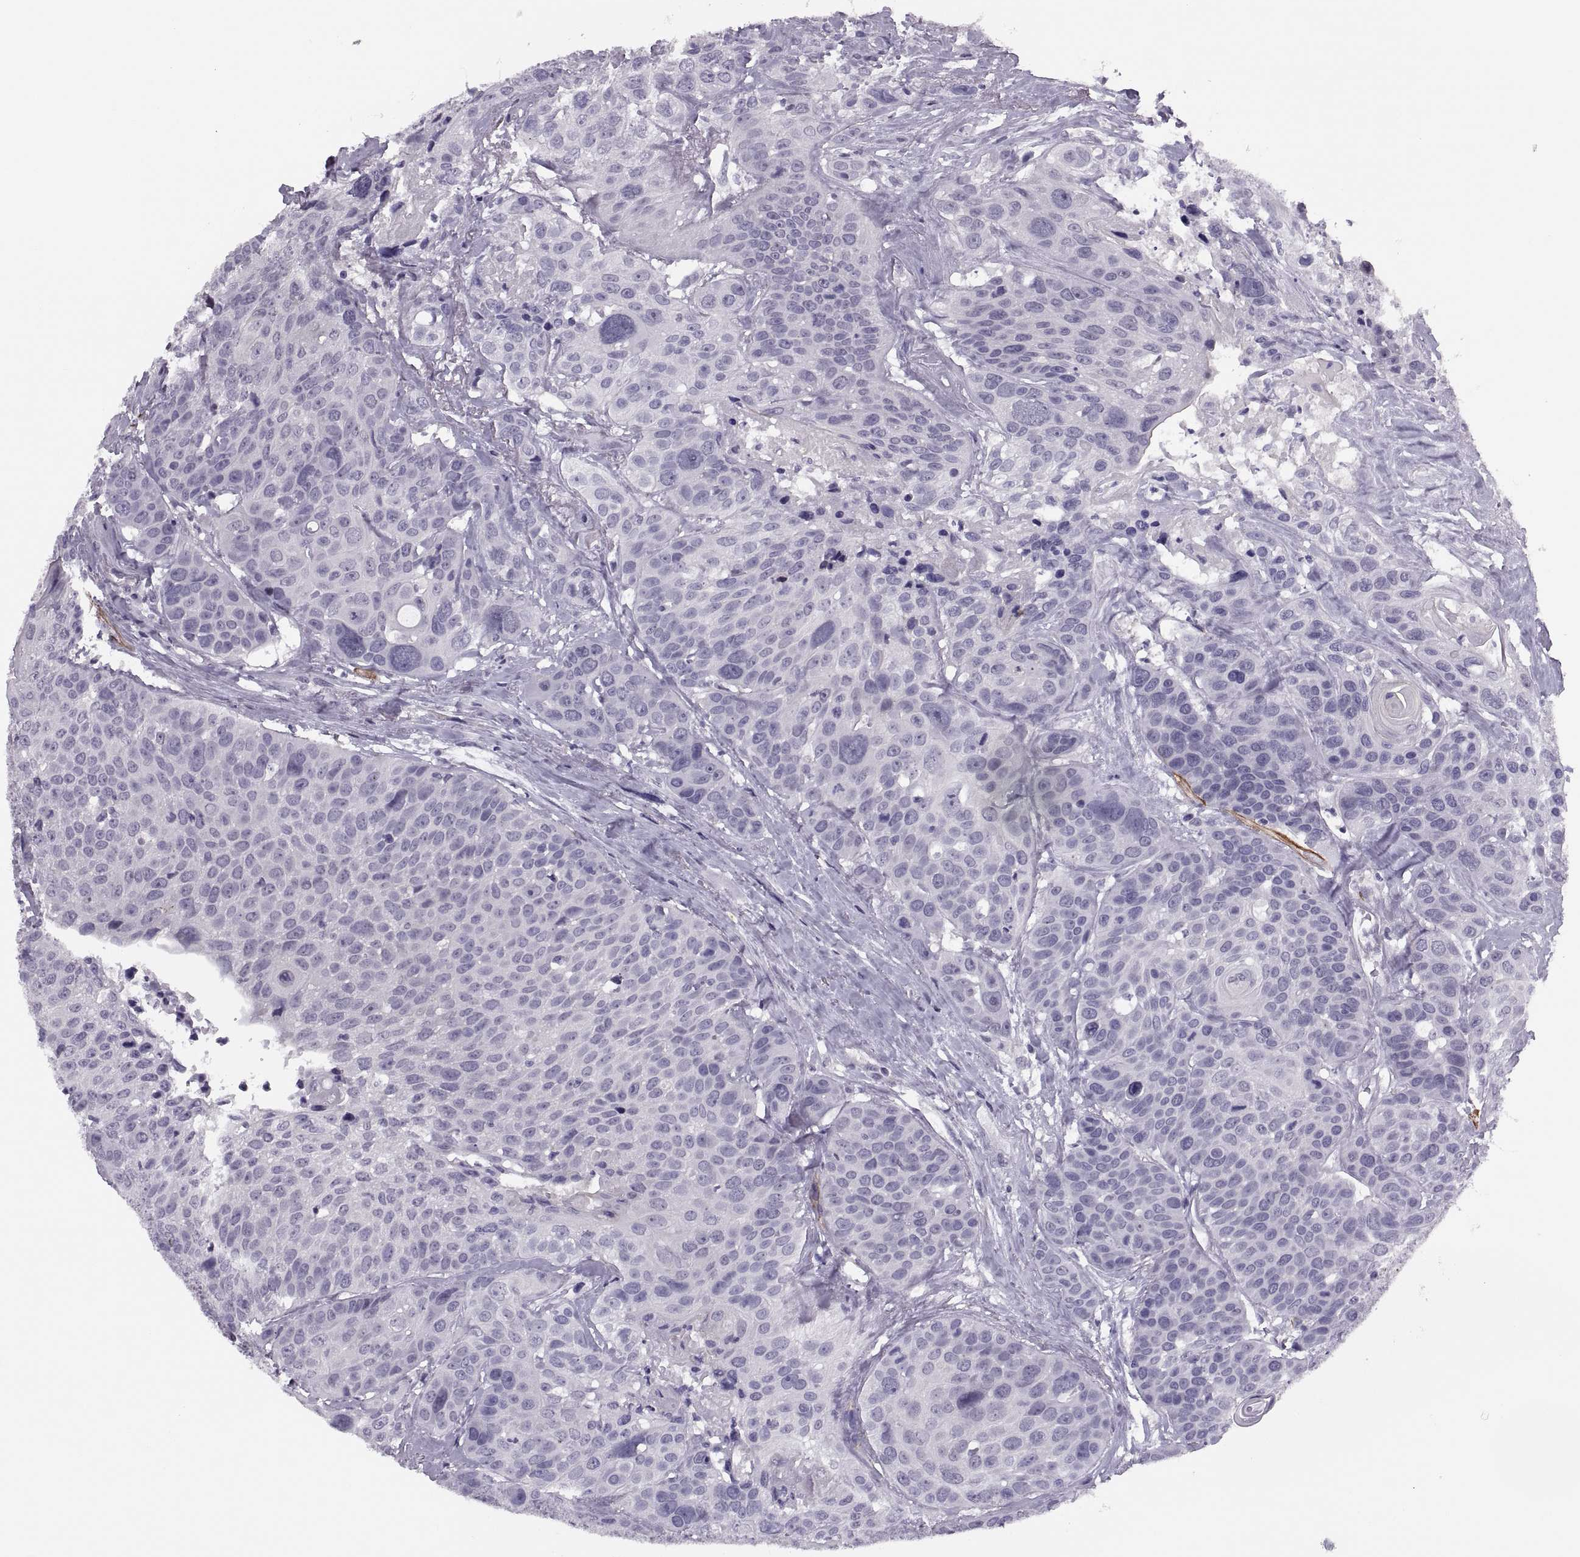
{"staining": {"intensity": "negative", "quantity": "none", "location": "none"}, "tissue": "head and neck cancer", "cell_type": "Tumor cells", "image_type": "cancer", "snomed": [{"axis": "morphology", "description": "Squamous cell carcinoma, NOS"}, {"axis": "topography", "description": "Oral tissue"}, {"axis": "topography", "description": "Head-Neck"}], "caption": "Squamous cell carcinoma (head and neck) stained for a protein using IHC displays no positivity tumor cells.", "gene": "SYNGR4", "patient": {"sex": "male", "age": 56}}